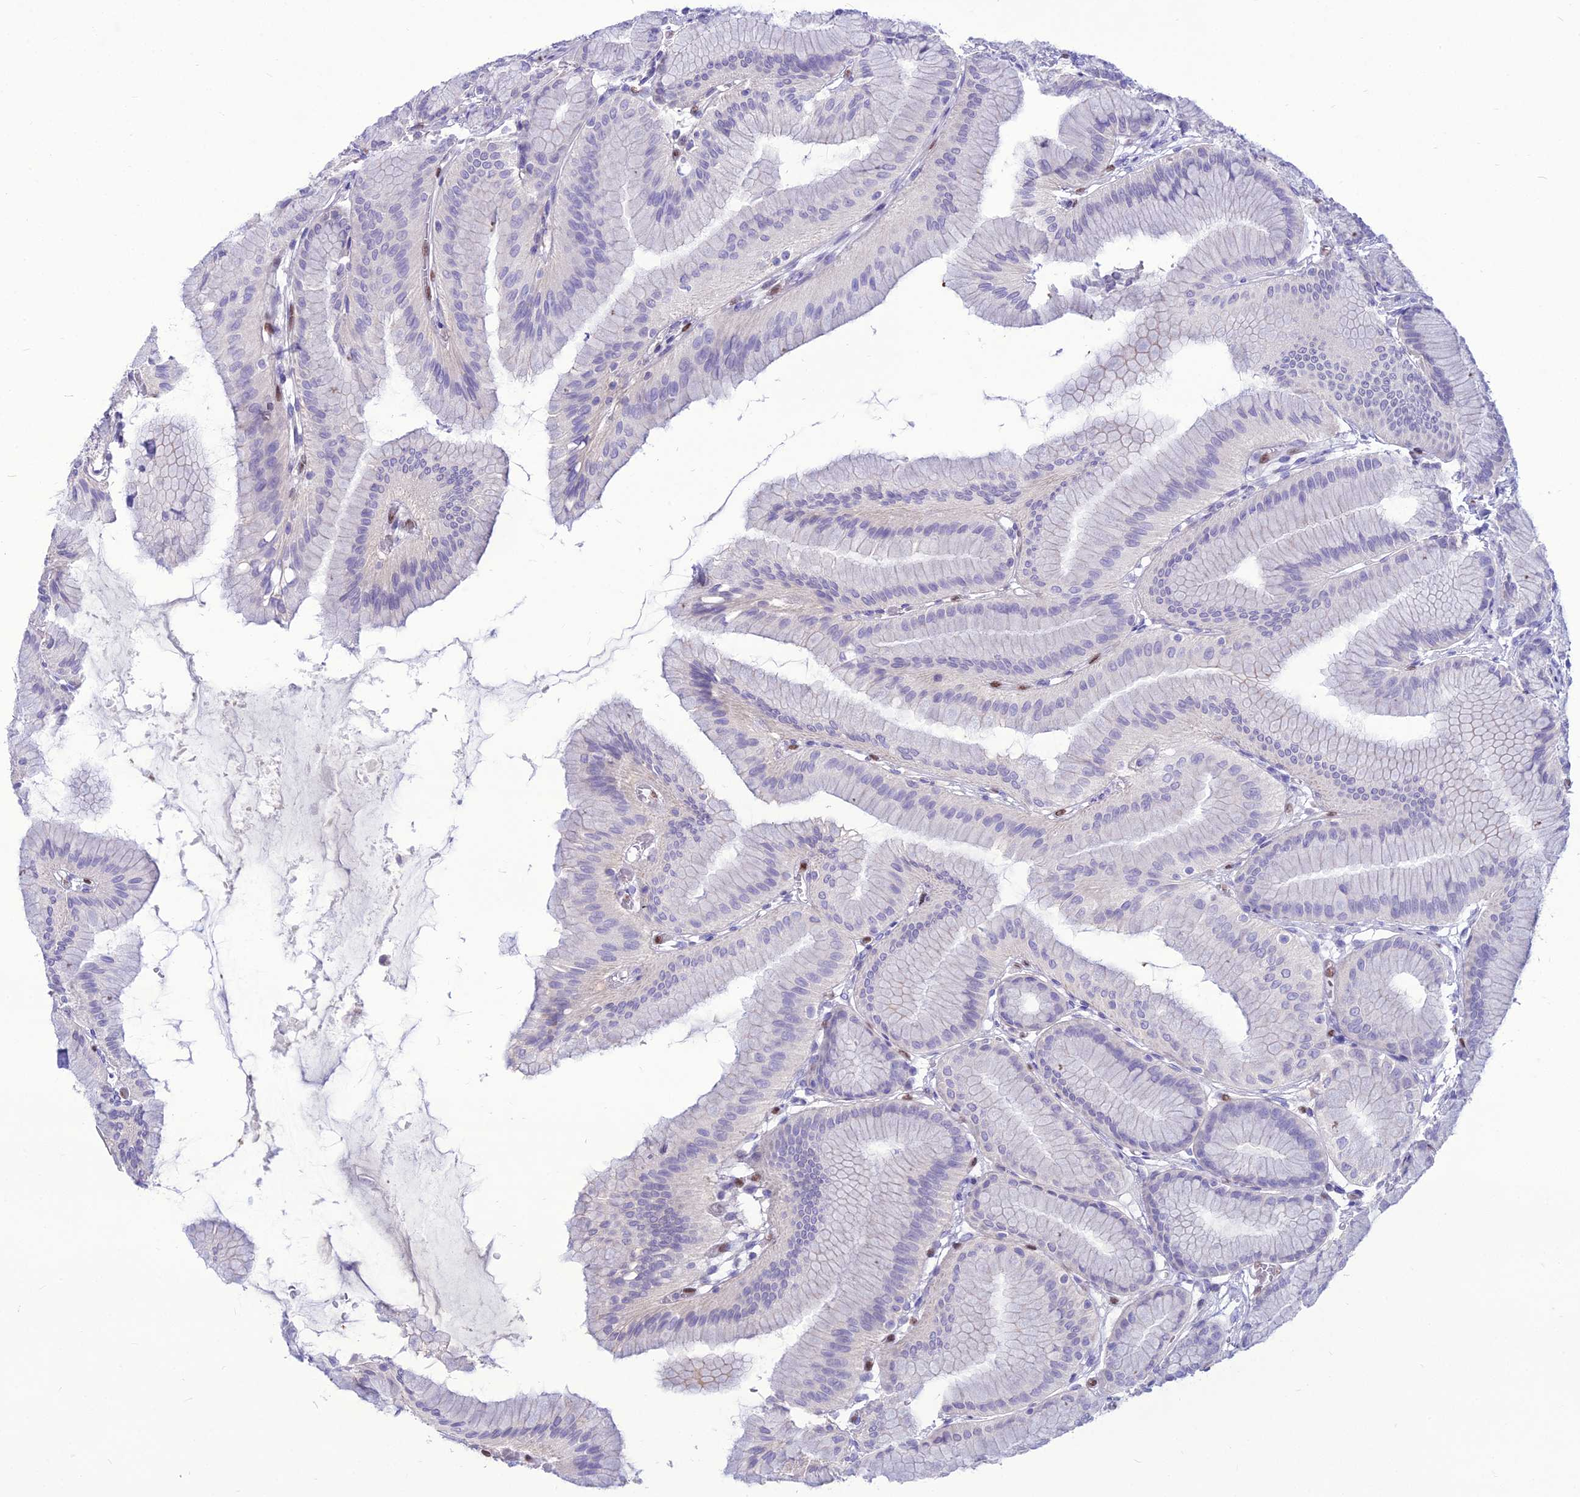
{"staining": {"intensity": "negative", "quantity": "none", "location": "none"}, "tissue": "stomach", "cell_type": "Glandular cells", "image_type": "normal", "snomed": [{"axis": "morphology", "description": "Normal tissue, NOS"}, {"axis": "morphology", "description": "Adenocarcinoma, NOS"}, {"axis": "morphology", "description": "Adenocarcinoma, High grade"}, {"axis": "topography", "description": "Stomach, upper"}, {"axis": "topography", "description": "Stomach"}], "caption": "Immunohistochemical staining of normal stomach exhibits no significant positivity in glandular cells. (DAB (3,3'-diaminobenzidine) IHC visualized using brightfield microscopy, high magnification).", "gene": "NOVA2", "patient": {"sex": "female", "age": 65}}